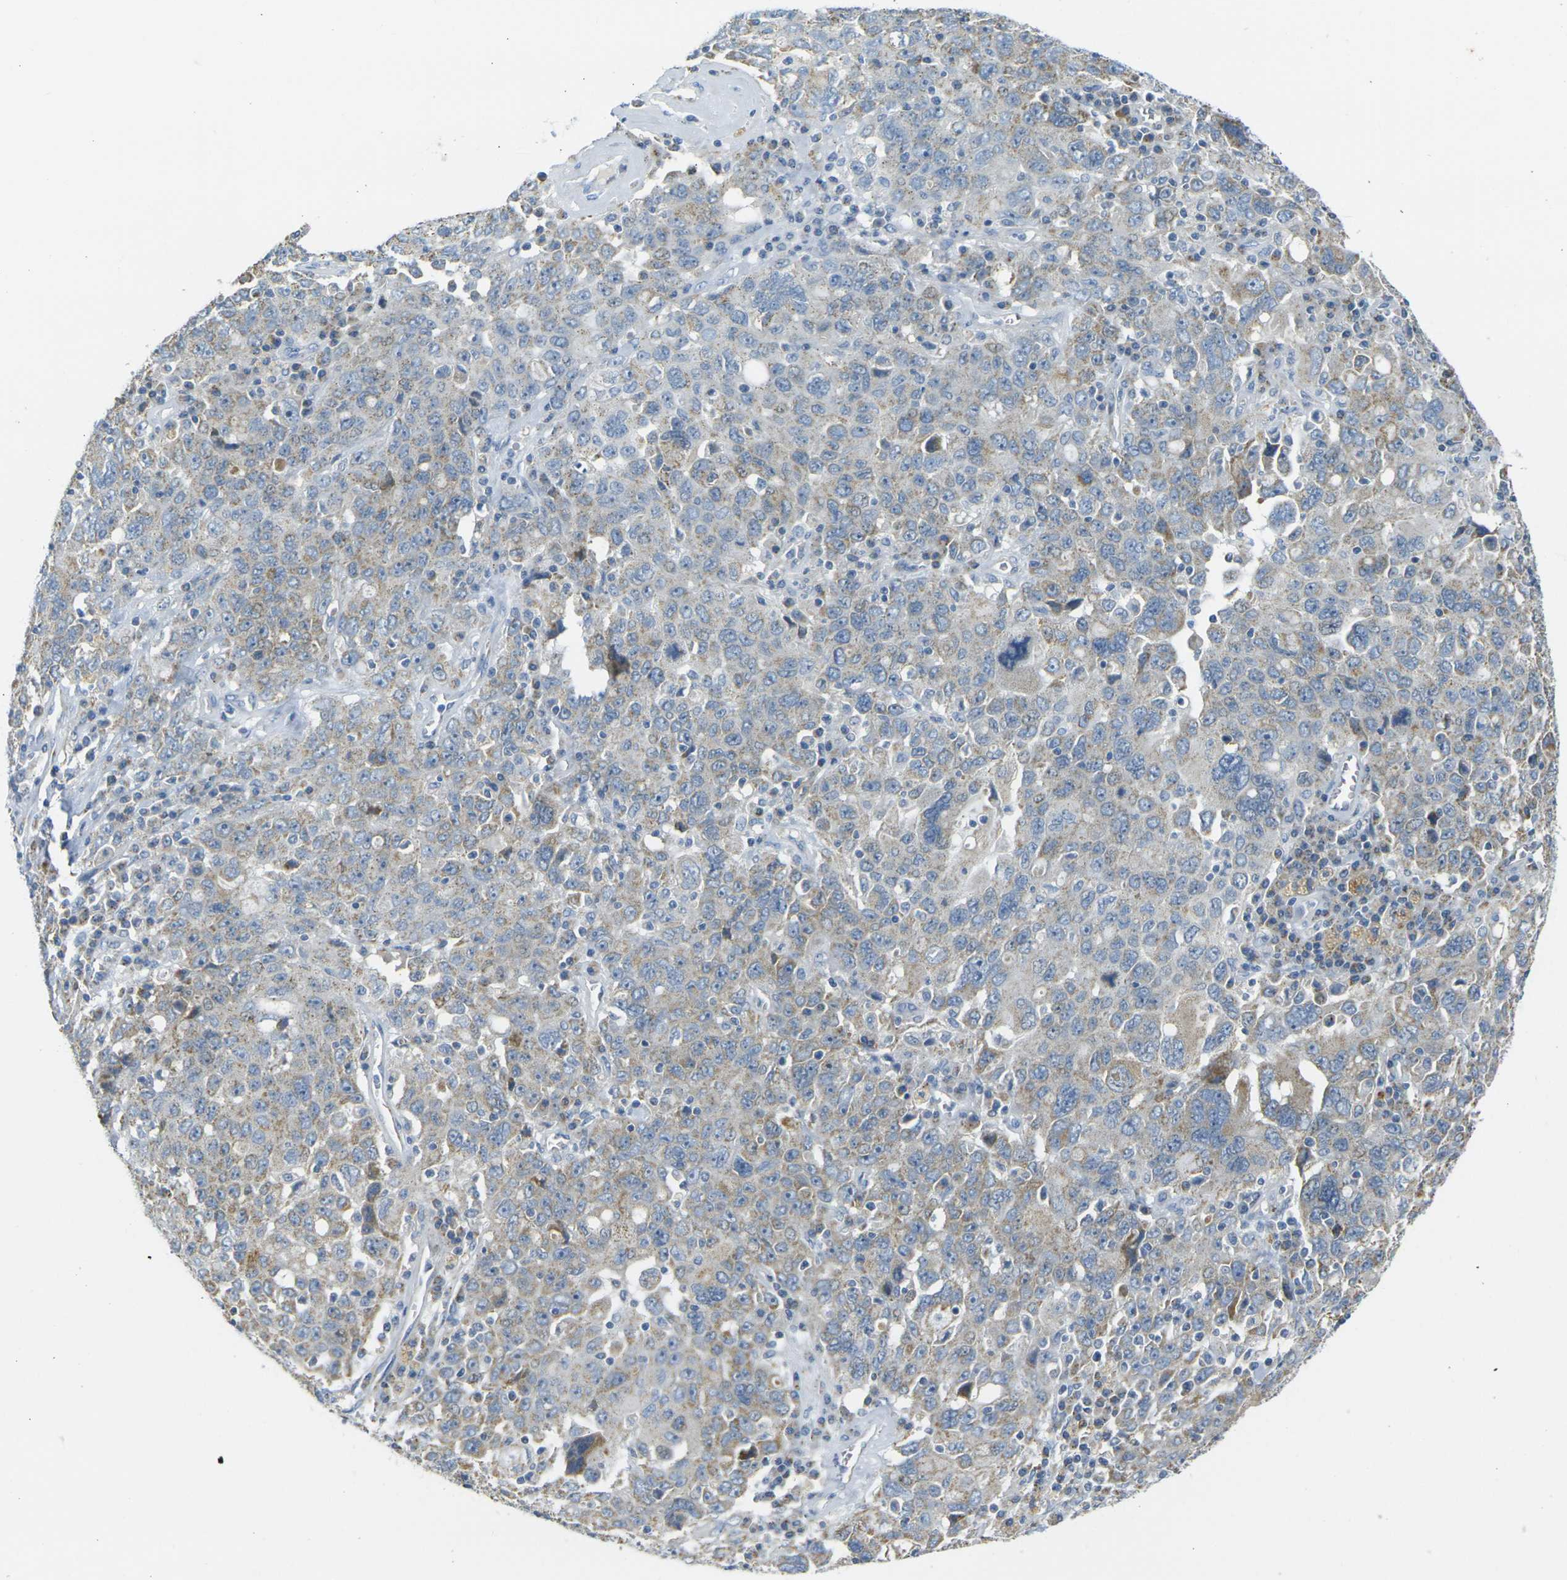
{"staining": {"intensity": "weak", "quantity": "25%-75%", "location": "cytoplasmic/membranous"}, "tissue": "ovarian cancer", "cell_type": "Tumor cells", "image_type": "cancer", "snomed": [{"axis": "morphology", "description": "Carcinoma, endometroid"}, {"axis": "topography", "description": "Ovary"}], "caption": "Tumor cells demonstrate low levels of weak cytoplasmic/membranous expression in about 25%-75% of cells in human endometroid carcinoma (ovarian).", "gene": "PARD6B", "patient": {"sex": "female", "age": 62}}